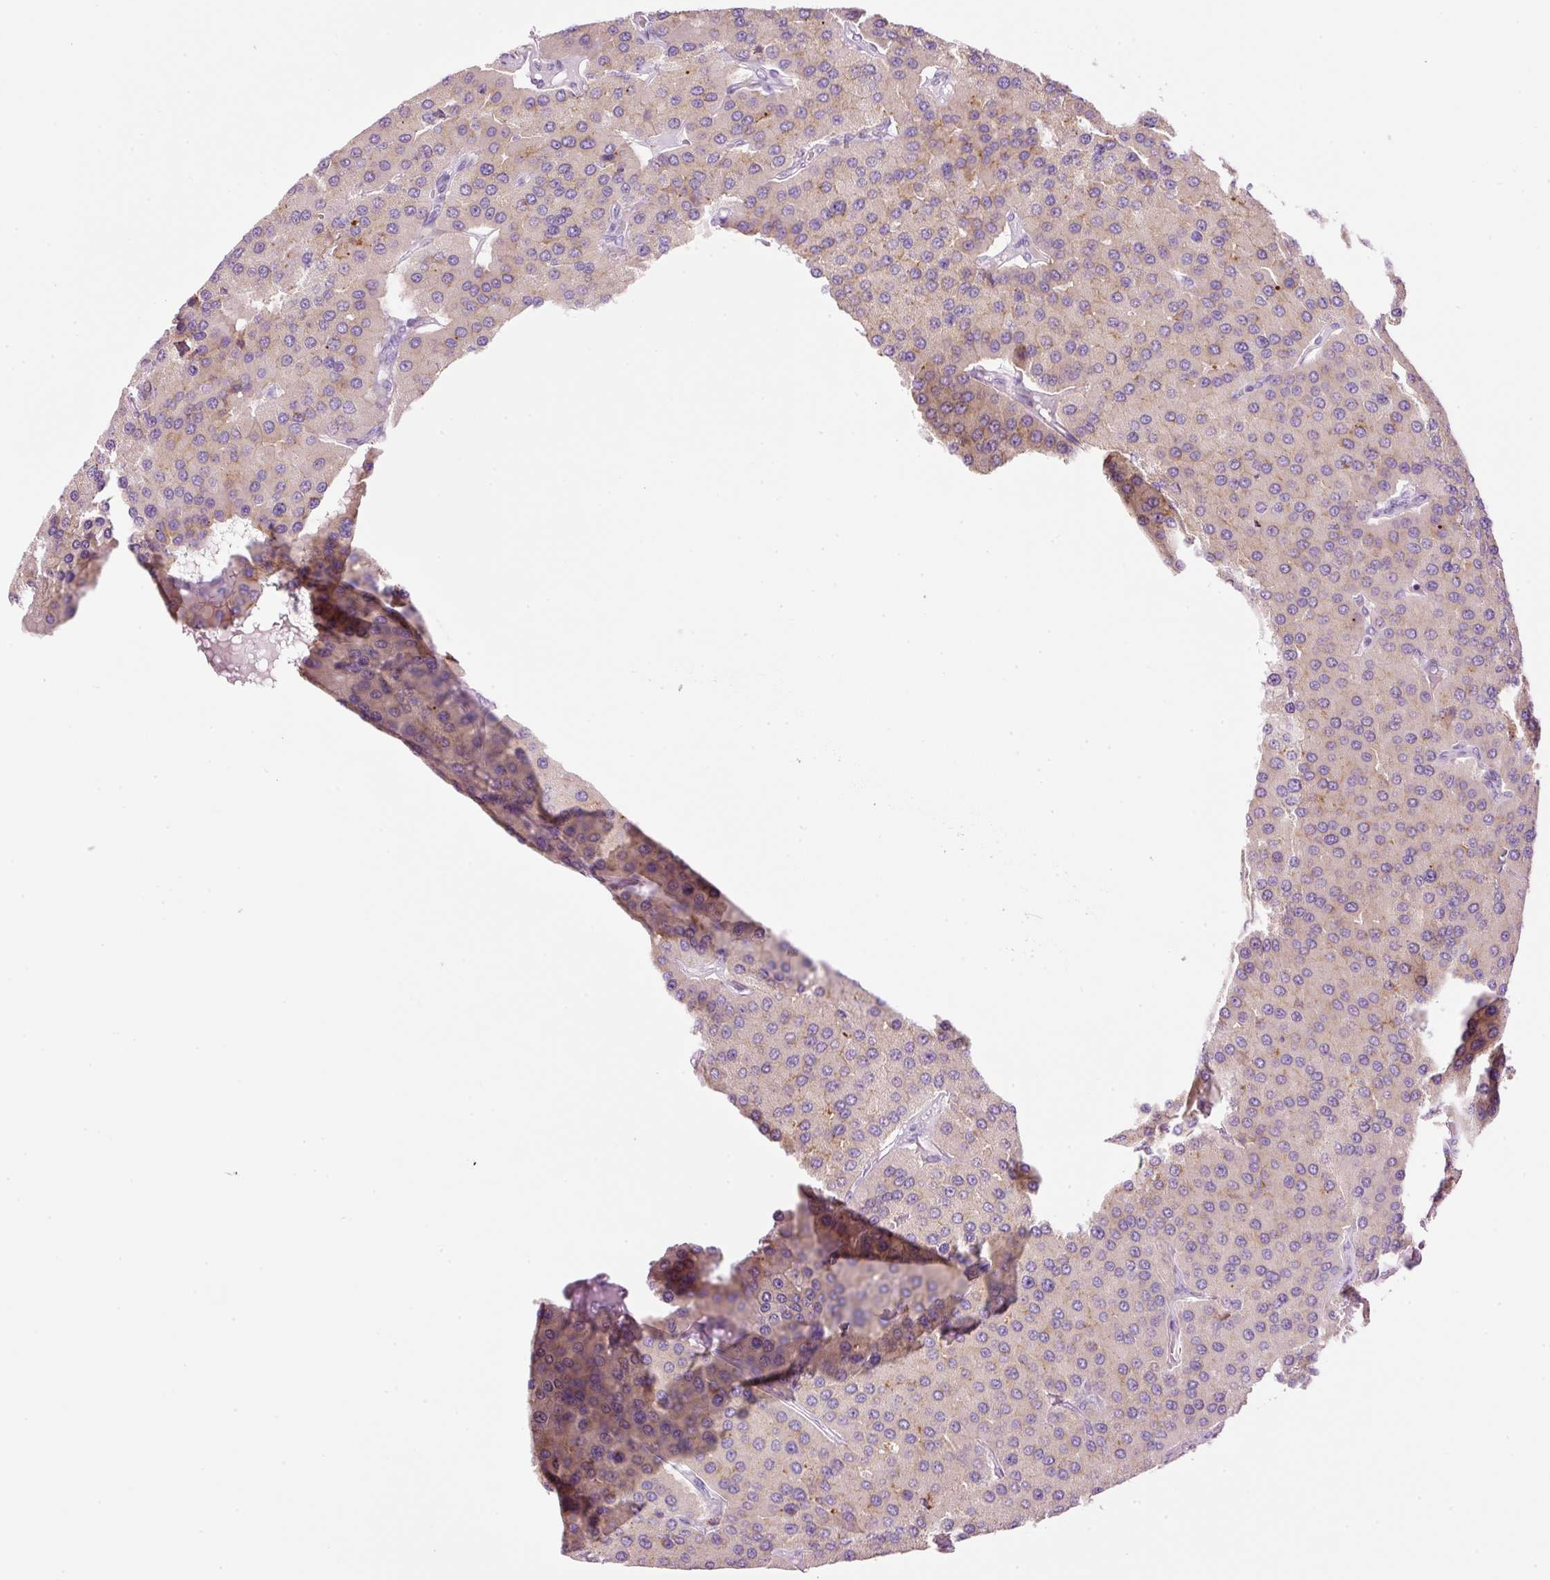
{"staining": {"intensity": "weak", "quantity": "<25%", "location": "cytoplasmic/membranous"}, "tissue": "parathyroid gland", "cell_type": "Glandular cells", "image_type": "normal", "snomed": [{"axis": "morphology", "description": "Normal tissue, NOS"}, {"axis": "morphology", "description": "Adenoma, NOS"}, {"axis": "topography", "description": "Parathyroid gland"}], "caption": "Immunohistochemistry histopathology image of benign human parathyroid gland stained for a protein (brown), which exhibits no positivity in glandular cells. (Stains: DAB (3,3'-diaminobenzidine) IHC with hematoxylin counter stain, Microscopy: brightfield microscopy at high magnification).", "gene": "ZNF639", "patient": {"sex": "female", "age": 86}}